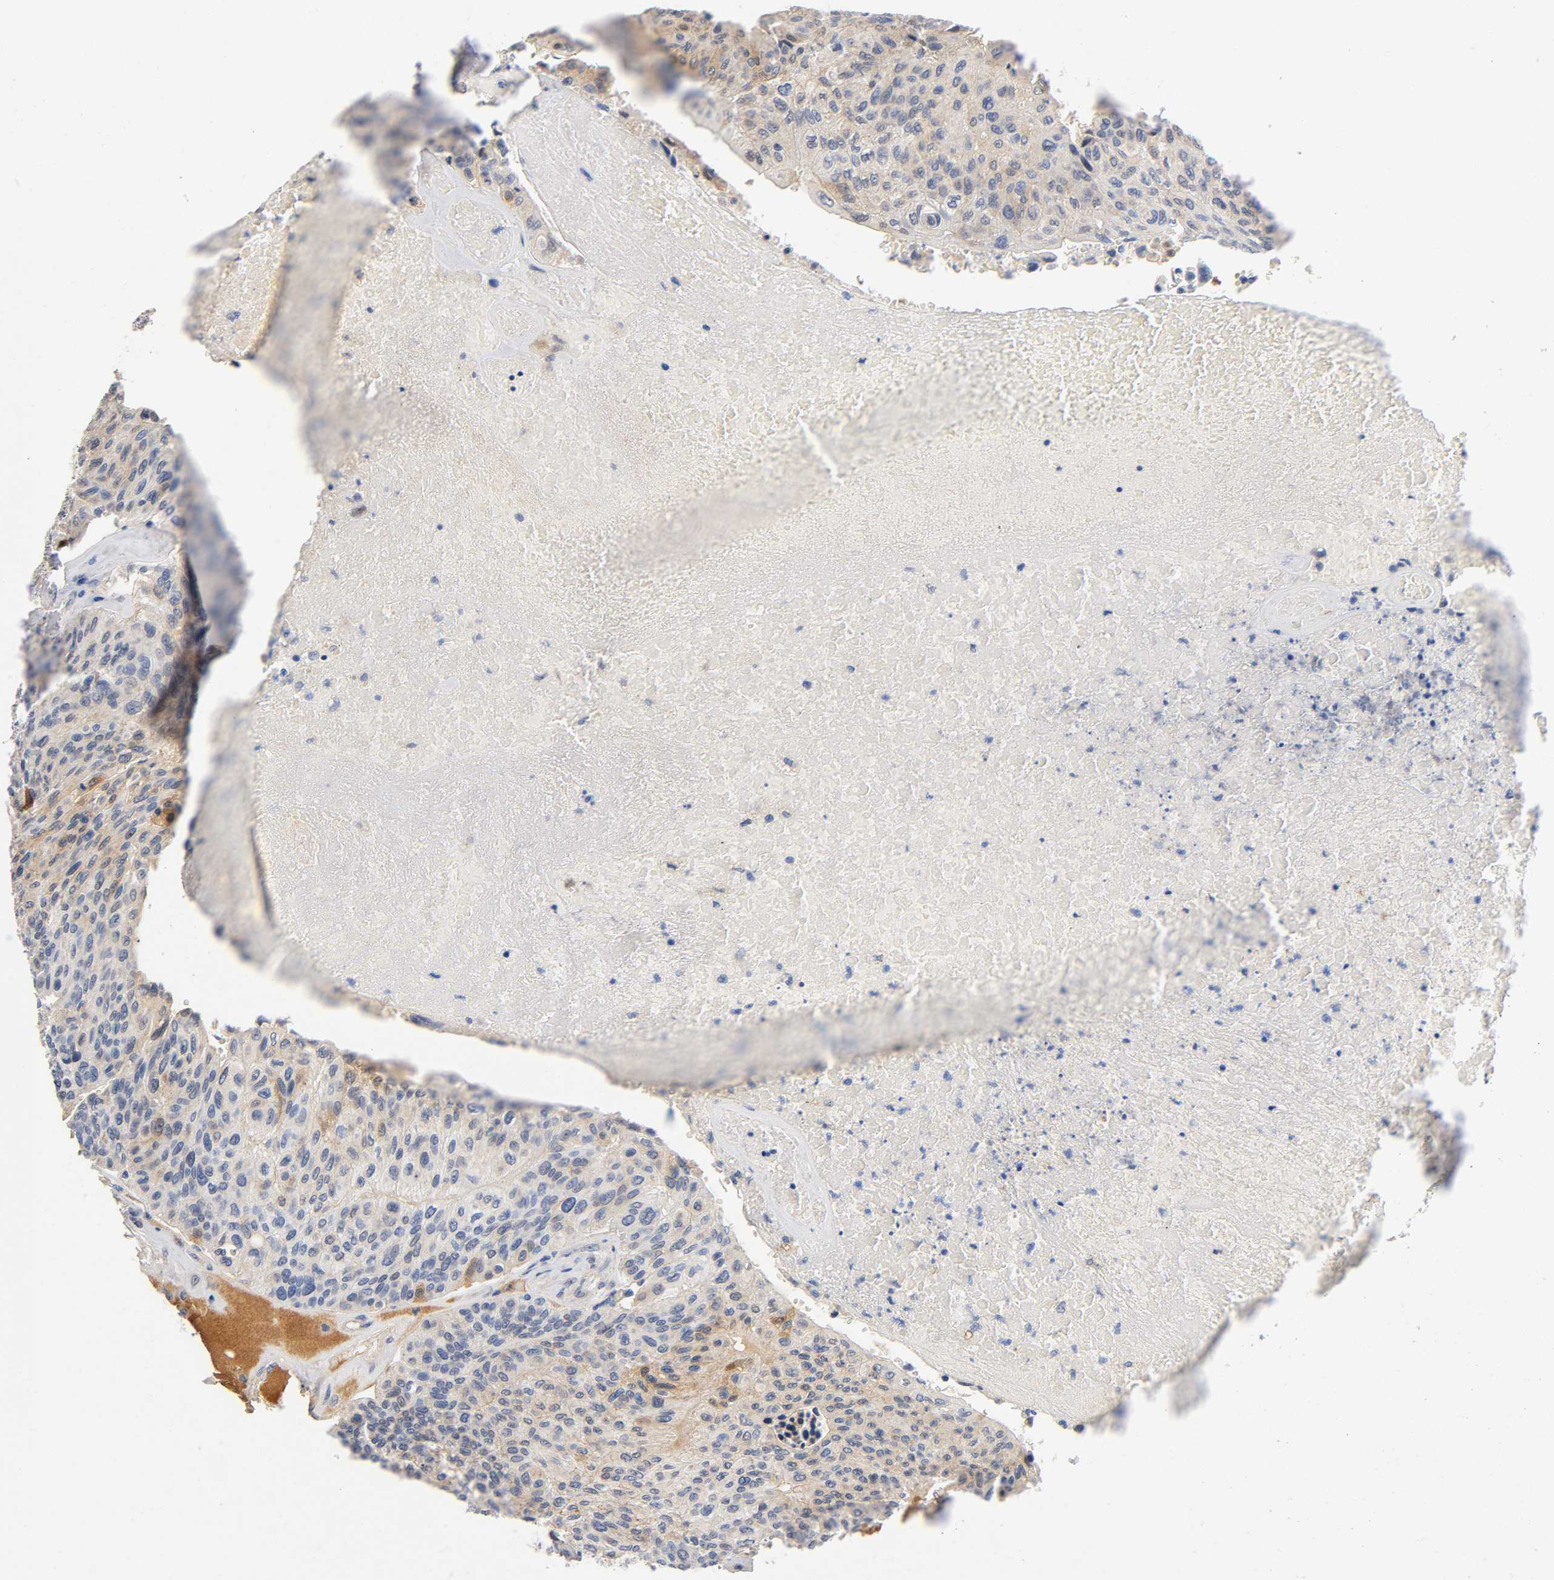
{"staining": {"intensity": "moderate", "quantity": ">75%", "location": "cytoplasmic/membranous"}, "tissue": "urothelial cancer", "cell_type": "Tumor cells", "image_type": "cancer", "snomed": [{"axis": "morphology", "description": "Urothelial carcinoma, High grade"}, {"axis": "topography", "description": "Urinary bladder"}], "caption": "A micrograph showing moderate cytoplasmic/membranous expression in approximately >75% of tumor cells in urothelial carcinoma (high-grade), as visualized by brown immunohistochemical staining.", "gene": "TNC", "patient": {"sex": "male", "age": 66}}